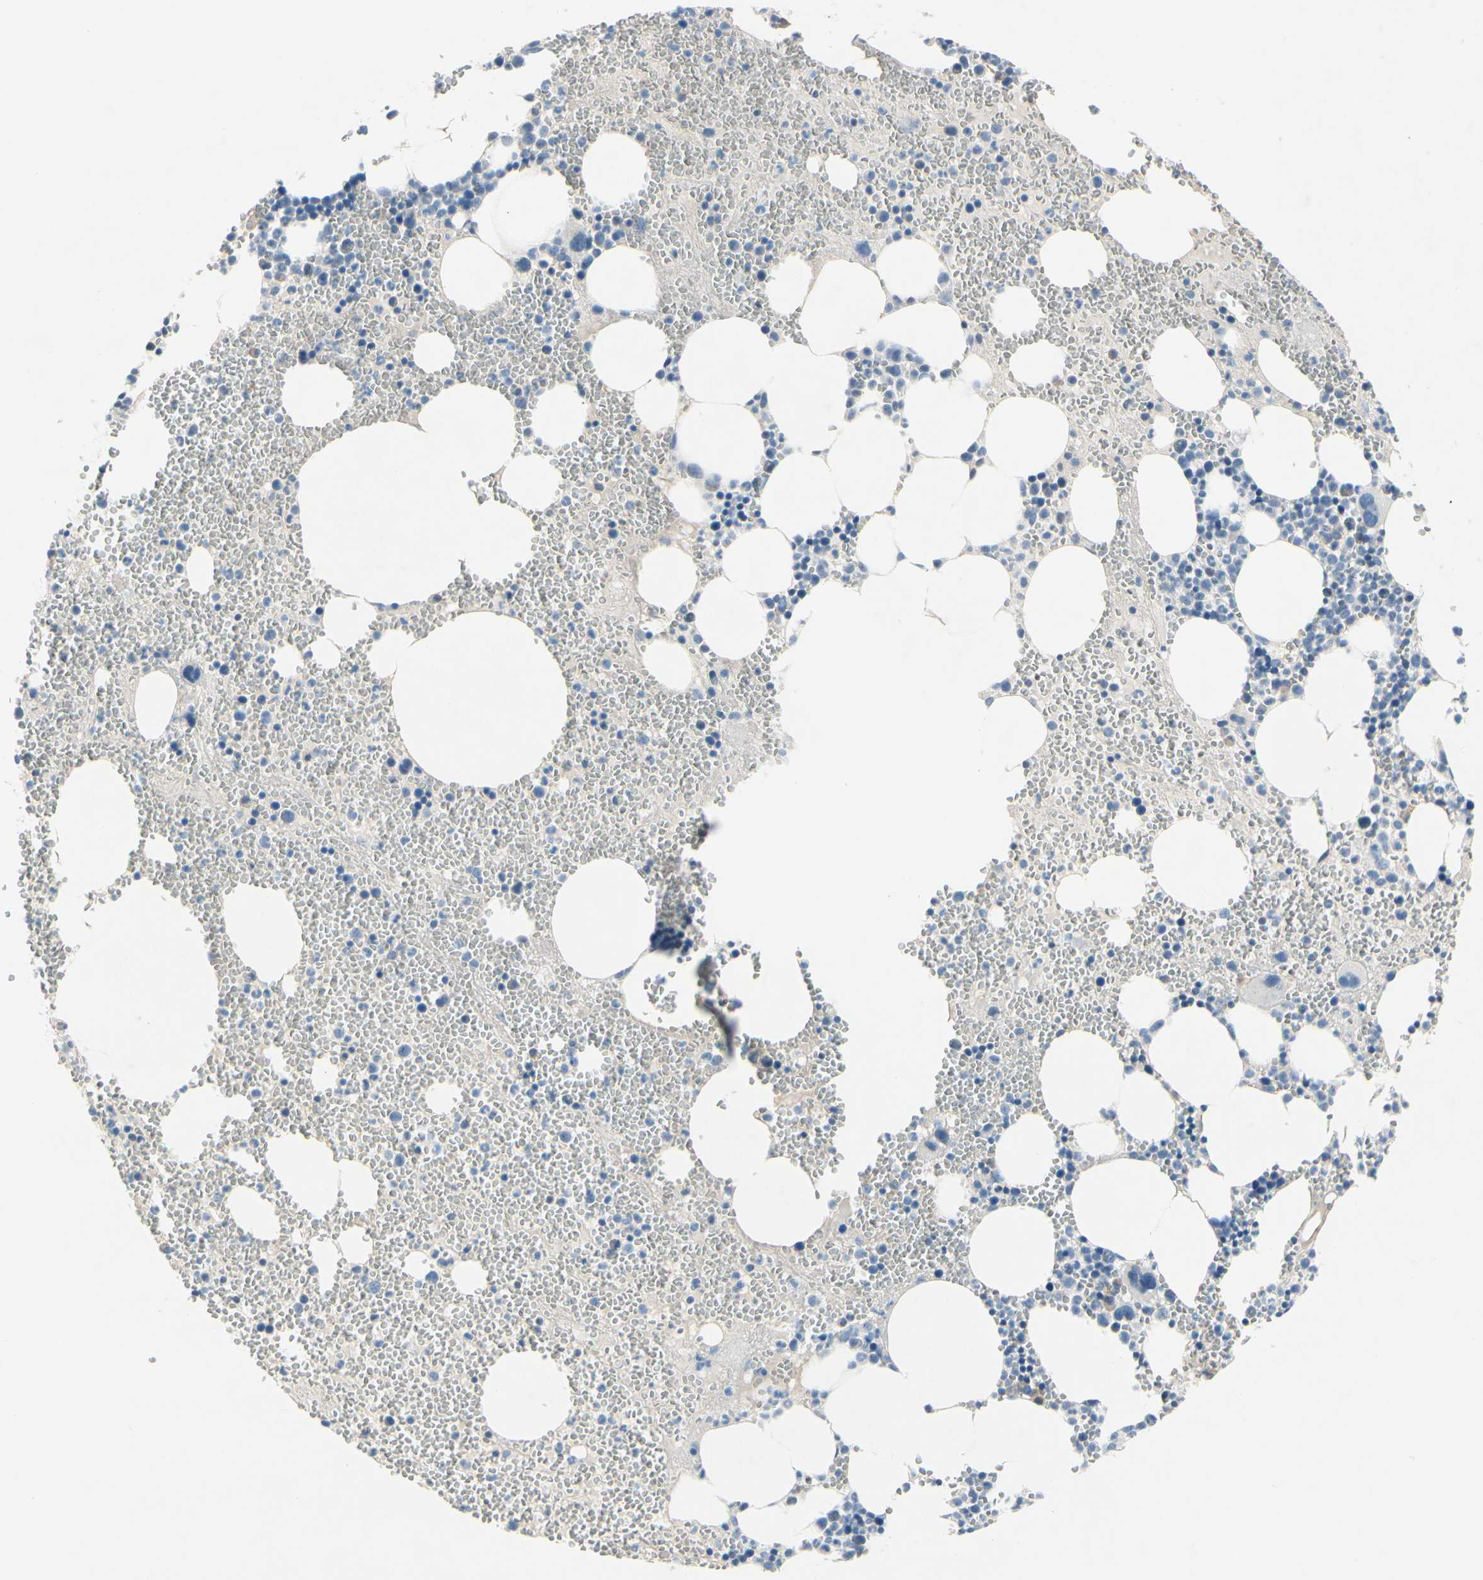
{"staining": {"intensity": "negative", "quantity": "none", "location": "none"}, "tissue": "bone marrow", "cell_type": "Hematopoietic cells", "image_type": "normal", "snomed": [{"axis": "morphology", "description": "Normal tissue, NOS"}, {"axis": "morphology", "description": "Inflammation, NOS"}, {"axis": "topography", "description": "Bone marrow"}], "caption": "High power microscopy photomicrograph of an immunohistochemistry (IHC) image of unremarkable bone marrow, revealing no significant positivity in hematopoietic cells.", "gene": "MAP2", "patient": {"sex": "female", "age": 76}}